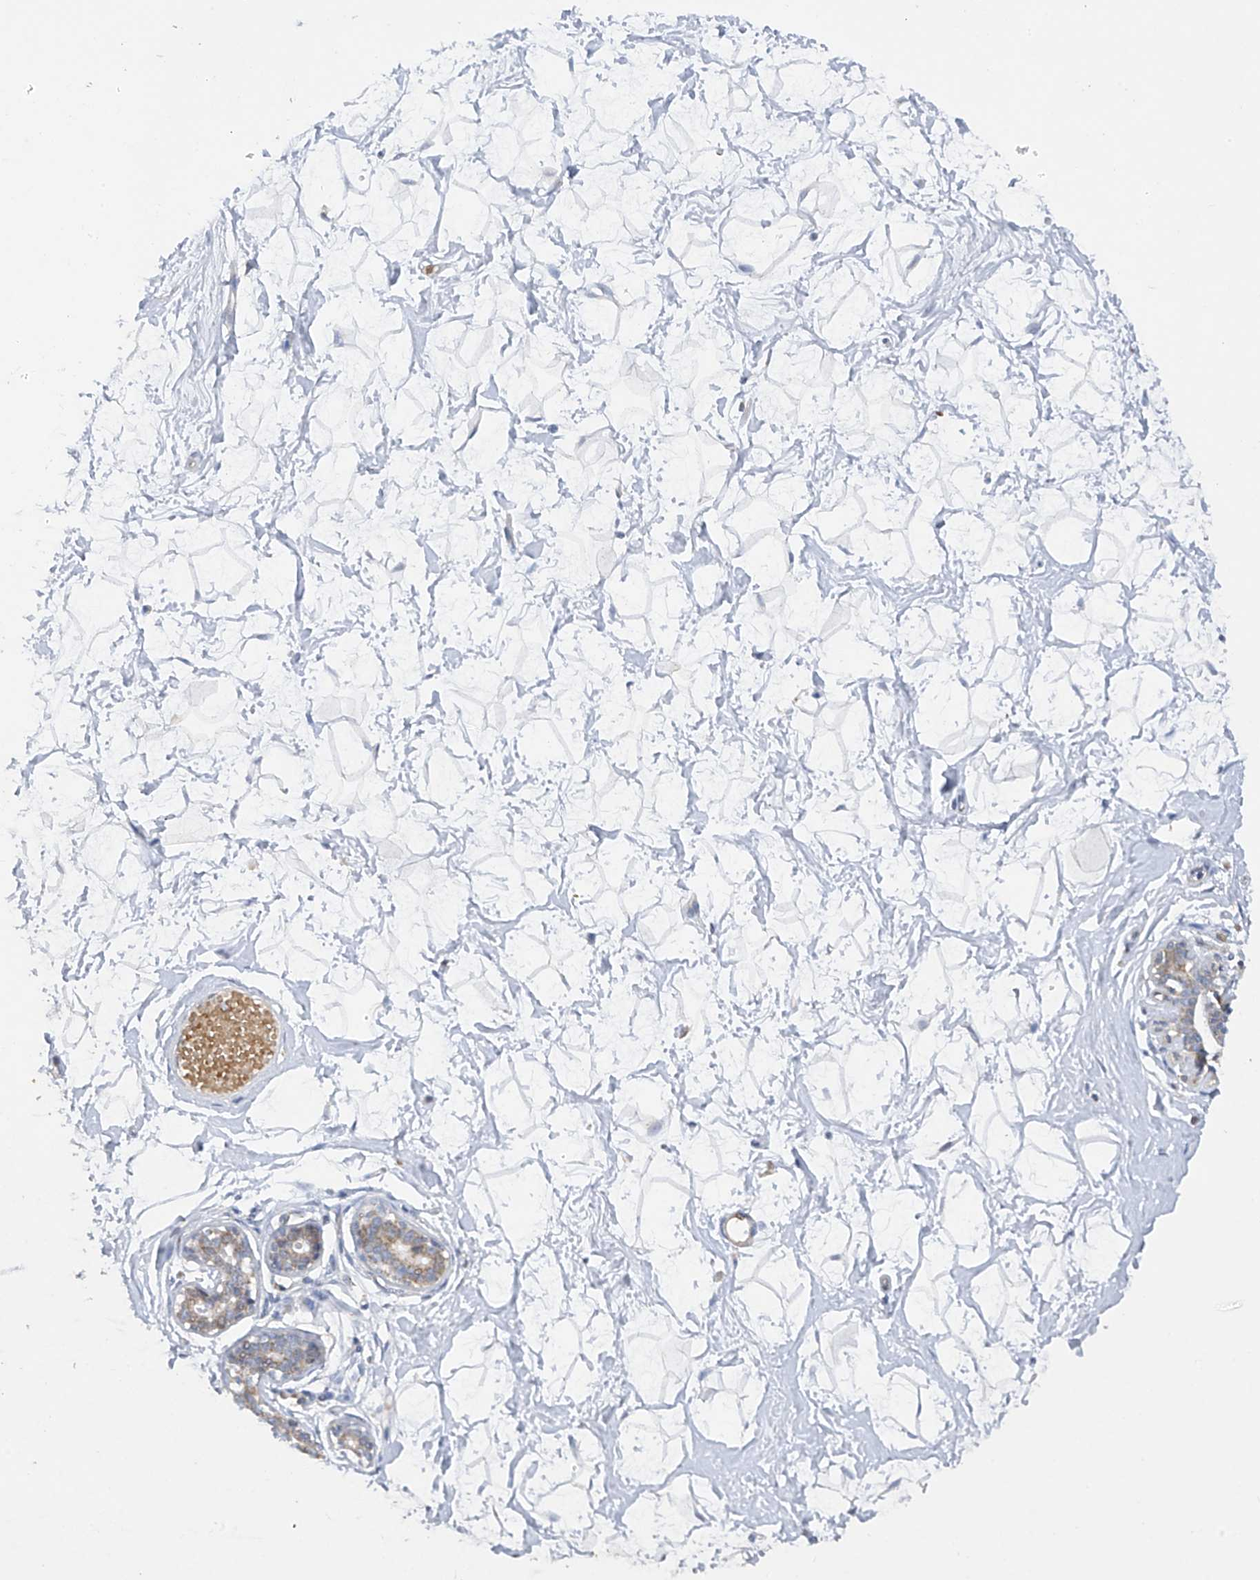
{"staining": {"intensity": "negative", "quantity": "none", "location": "none"}, "tissue": "breast", "cell_type": "Adipocytes", "image_type": "normal", "snomed": [{"axis": "morphology", "description": "Normal tissue, NOS"}, {"axis": "morphology", "description": "Adenoma, NOS"}, {"axis": "topography", "description": "Breast"}], "caption": "DAB immunohistochemical staining of unremarkable human breast demonstrates no significant staining in adipocytes.", "gene": "METTL18", "patient": {"sex": "female", "age": 23}}